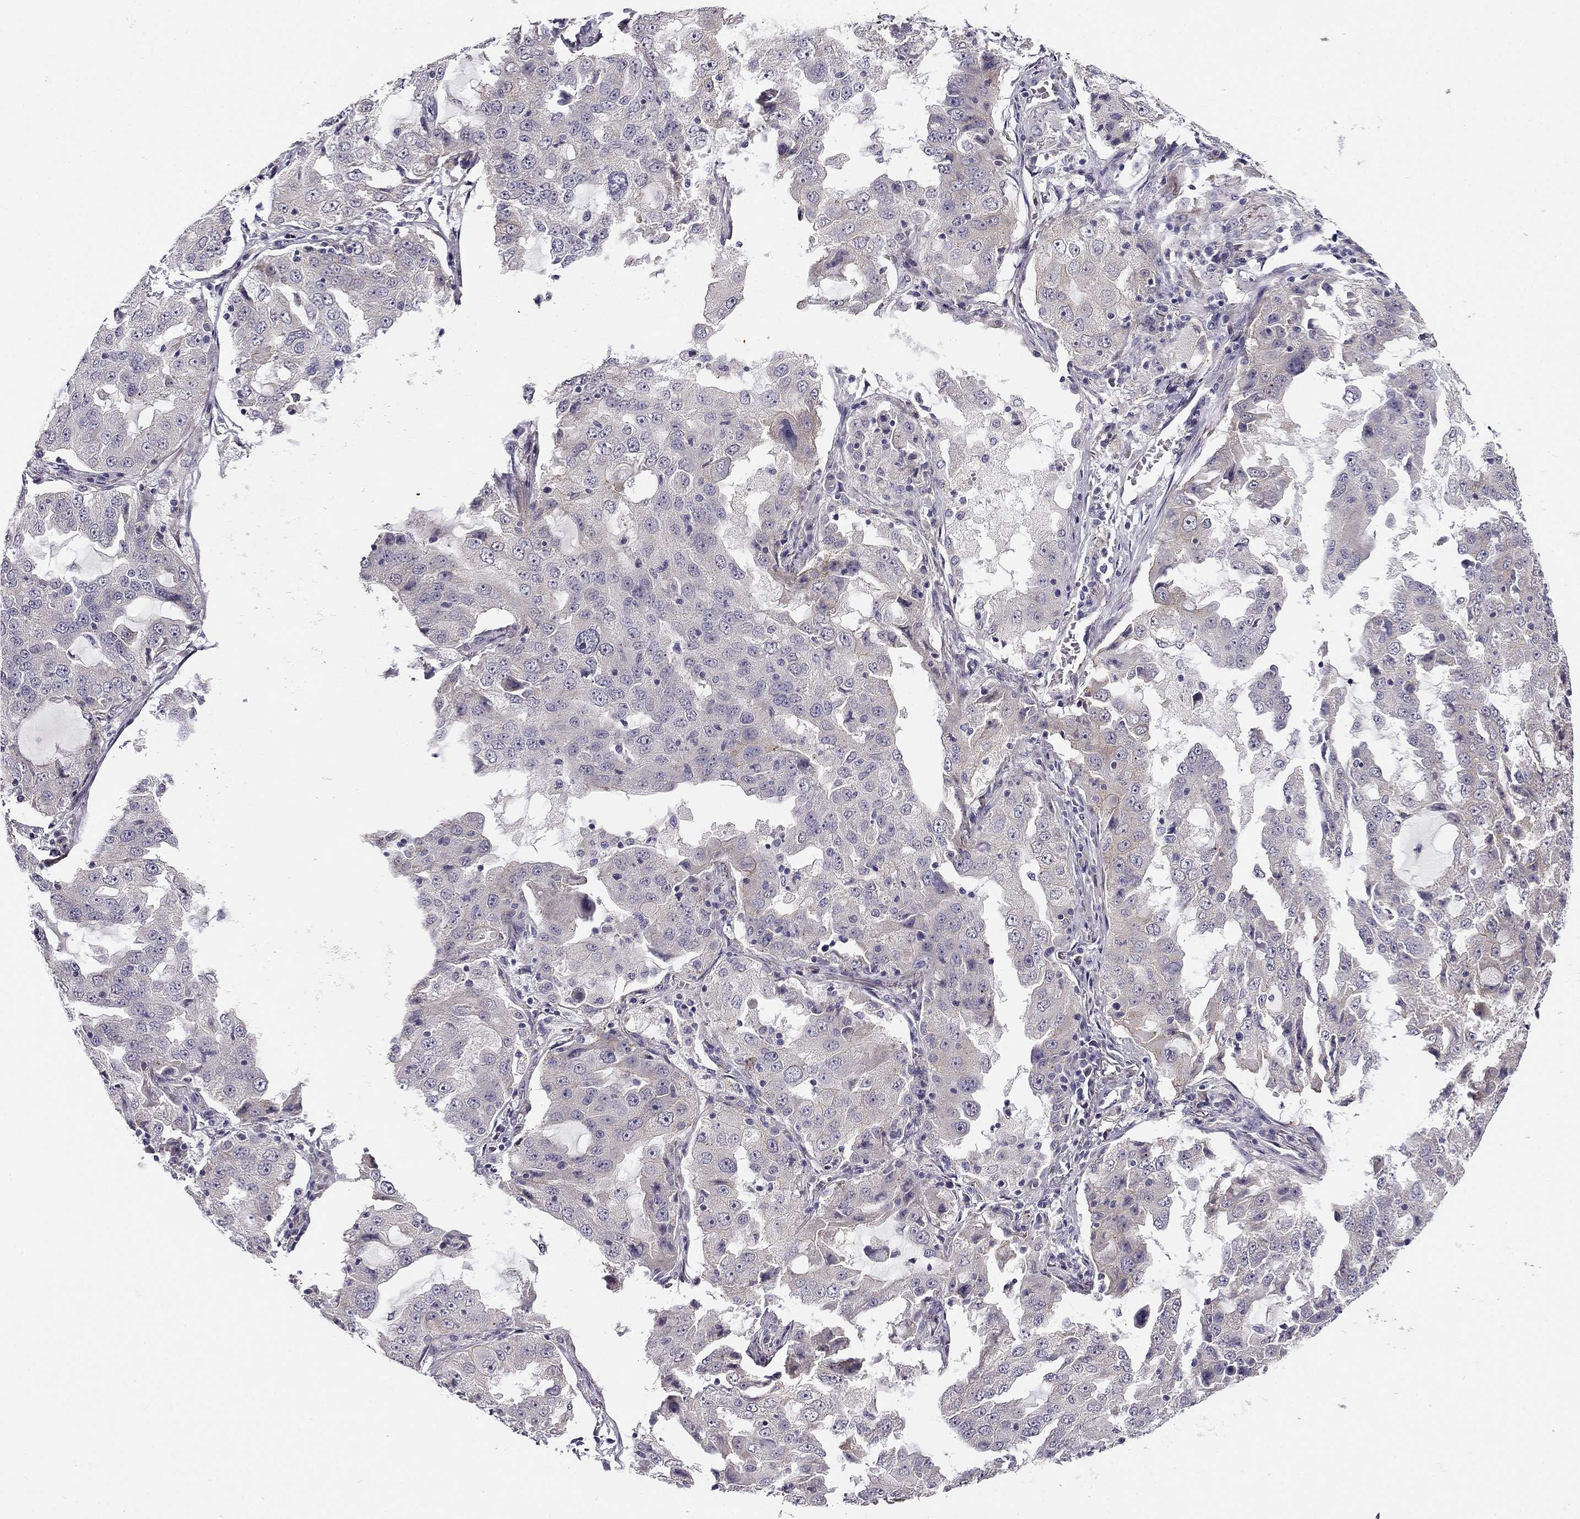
{"staining": {"intensity": "negative", "quantity": "none", "location": "none"}, "tissue": "lung cancer", "cell_type": "Tumor cells", "image_type": "cancer", "snomed": [{"axis": "morphology", "description": "Adenocarcinoma, NOS"}, {"axis": "topography", "description": "Lung"}], "caption": "This is an immunohistochemistry (IHC) photomicrograph of human lung cancer (adenocarcinoma). There is no expression in tumor cells.", "gene": "CNR1", "patient": {"sex": "female", "age": 61}}